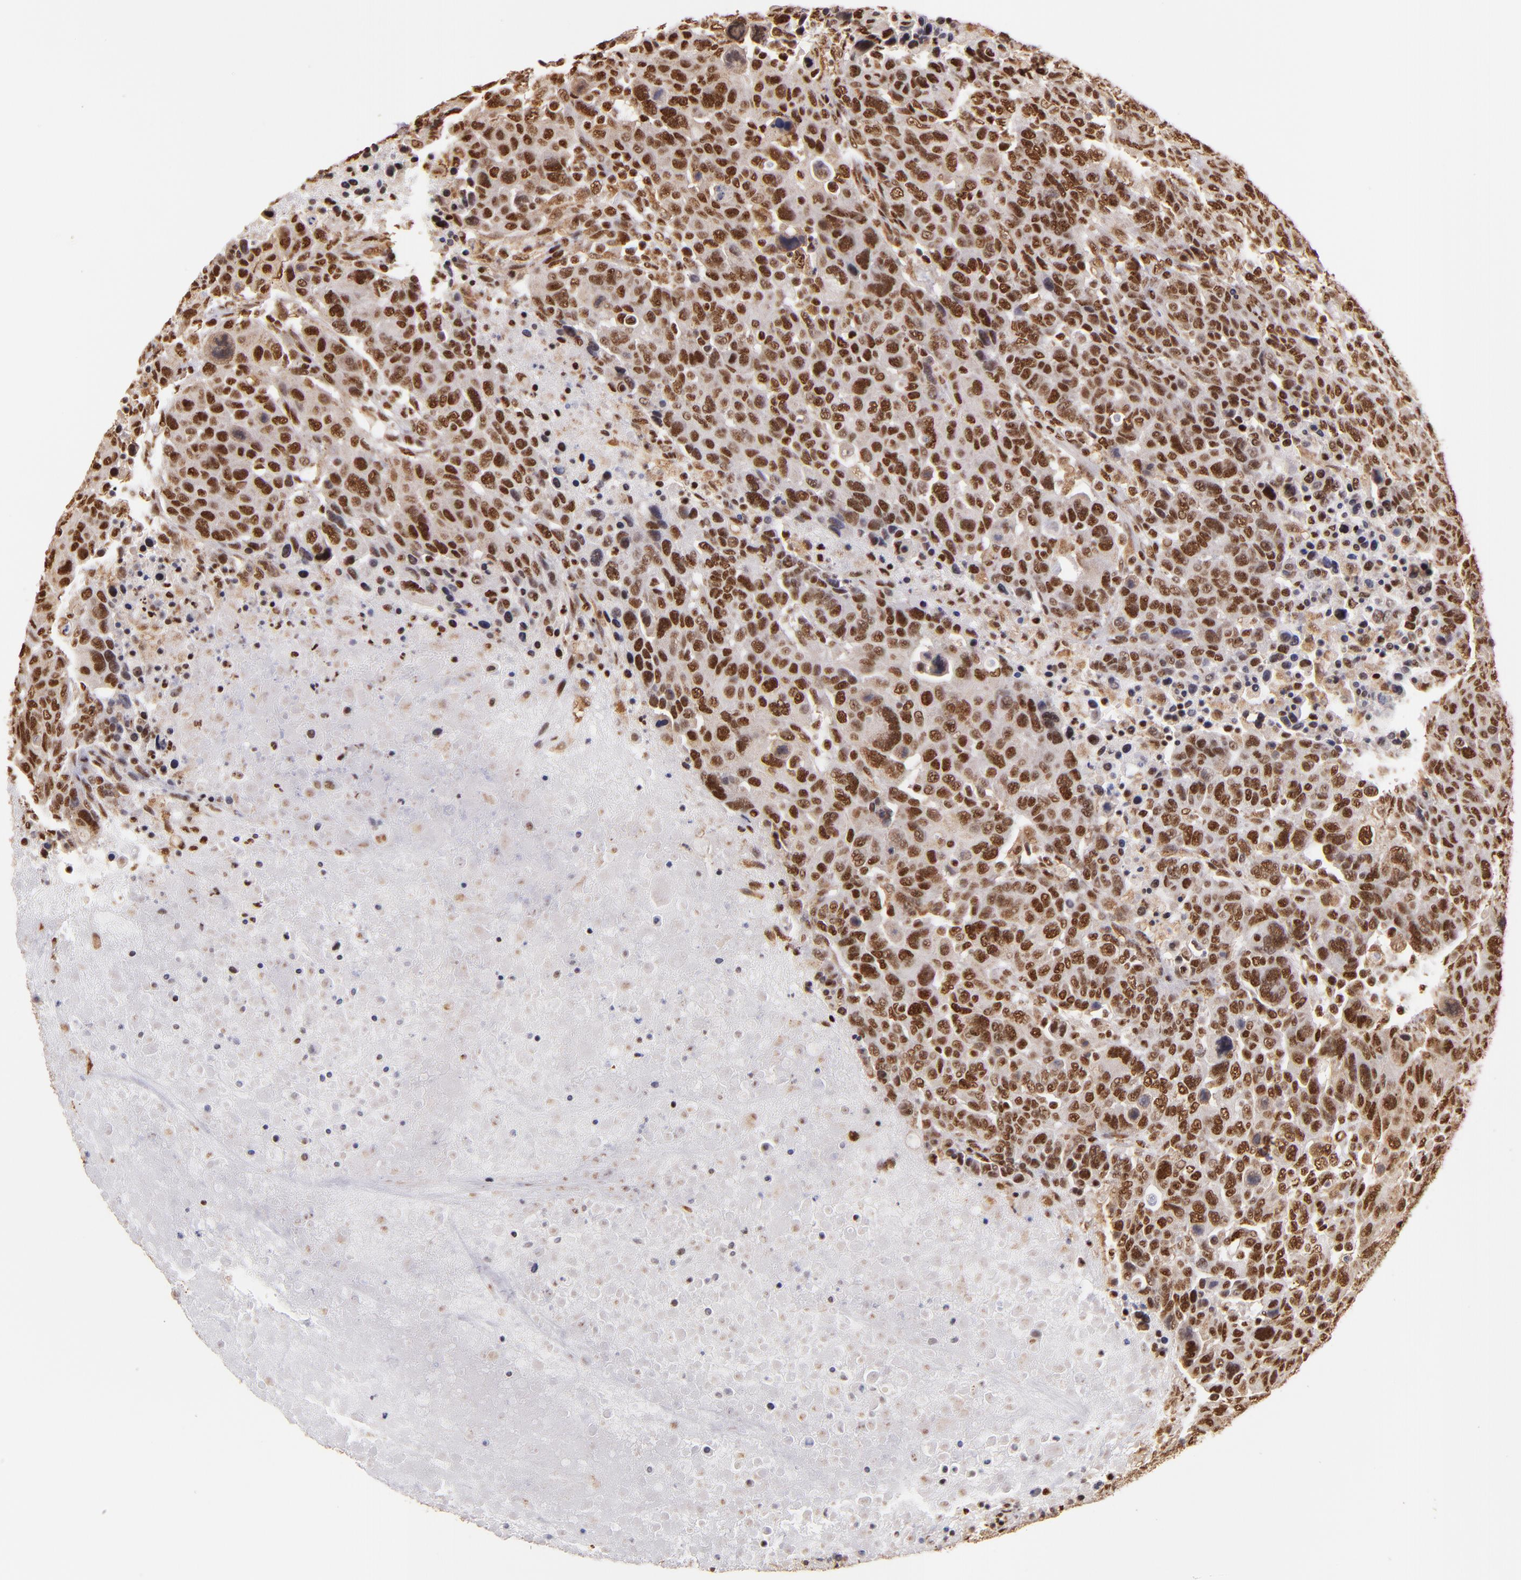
{"staining": {"intensity": "strong", "quantity": ">75%", "location": "cytoplasmic/membranous,nuclear"}, "tissue": "breast cancer", "cell_type": "Tumor cells", "image_type": "cancer", "snomed": [{"axis": "morphology", "description": "Duct carcinoma"}, {"axis": "topography", "description": "Breast"}], "caption": "The micrograph demonstrates a brown stain indicating the presence of a protein in the cytoplasmic/membranous and nuclear of tumor cells in breast cancer.", "gene": "SP1", "patient": {"sex": "female", "age": 37}}